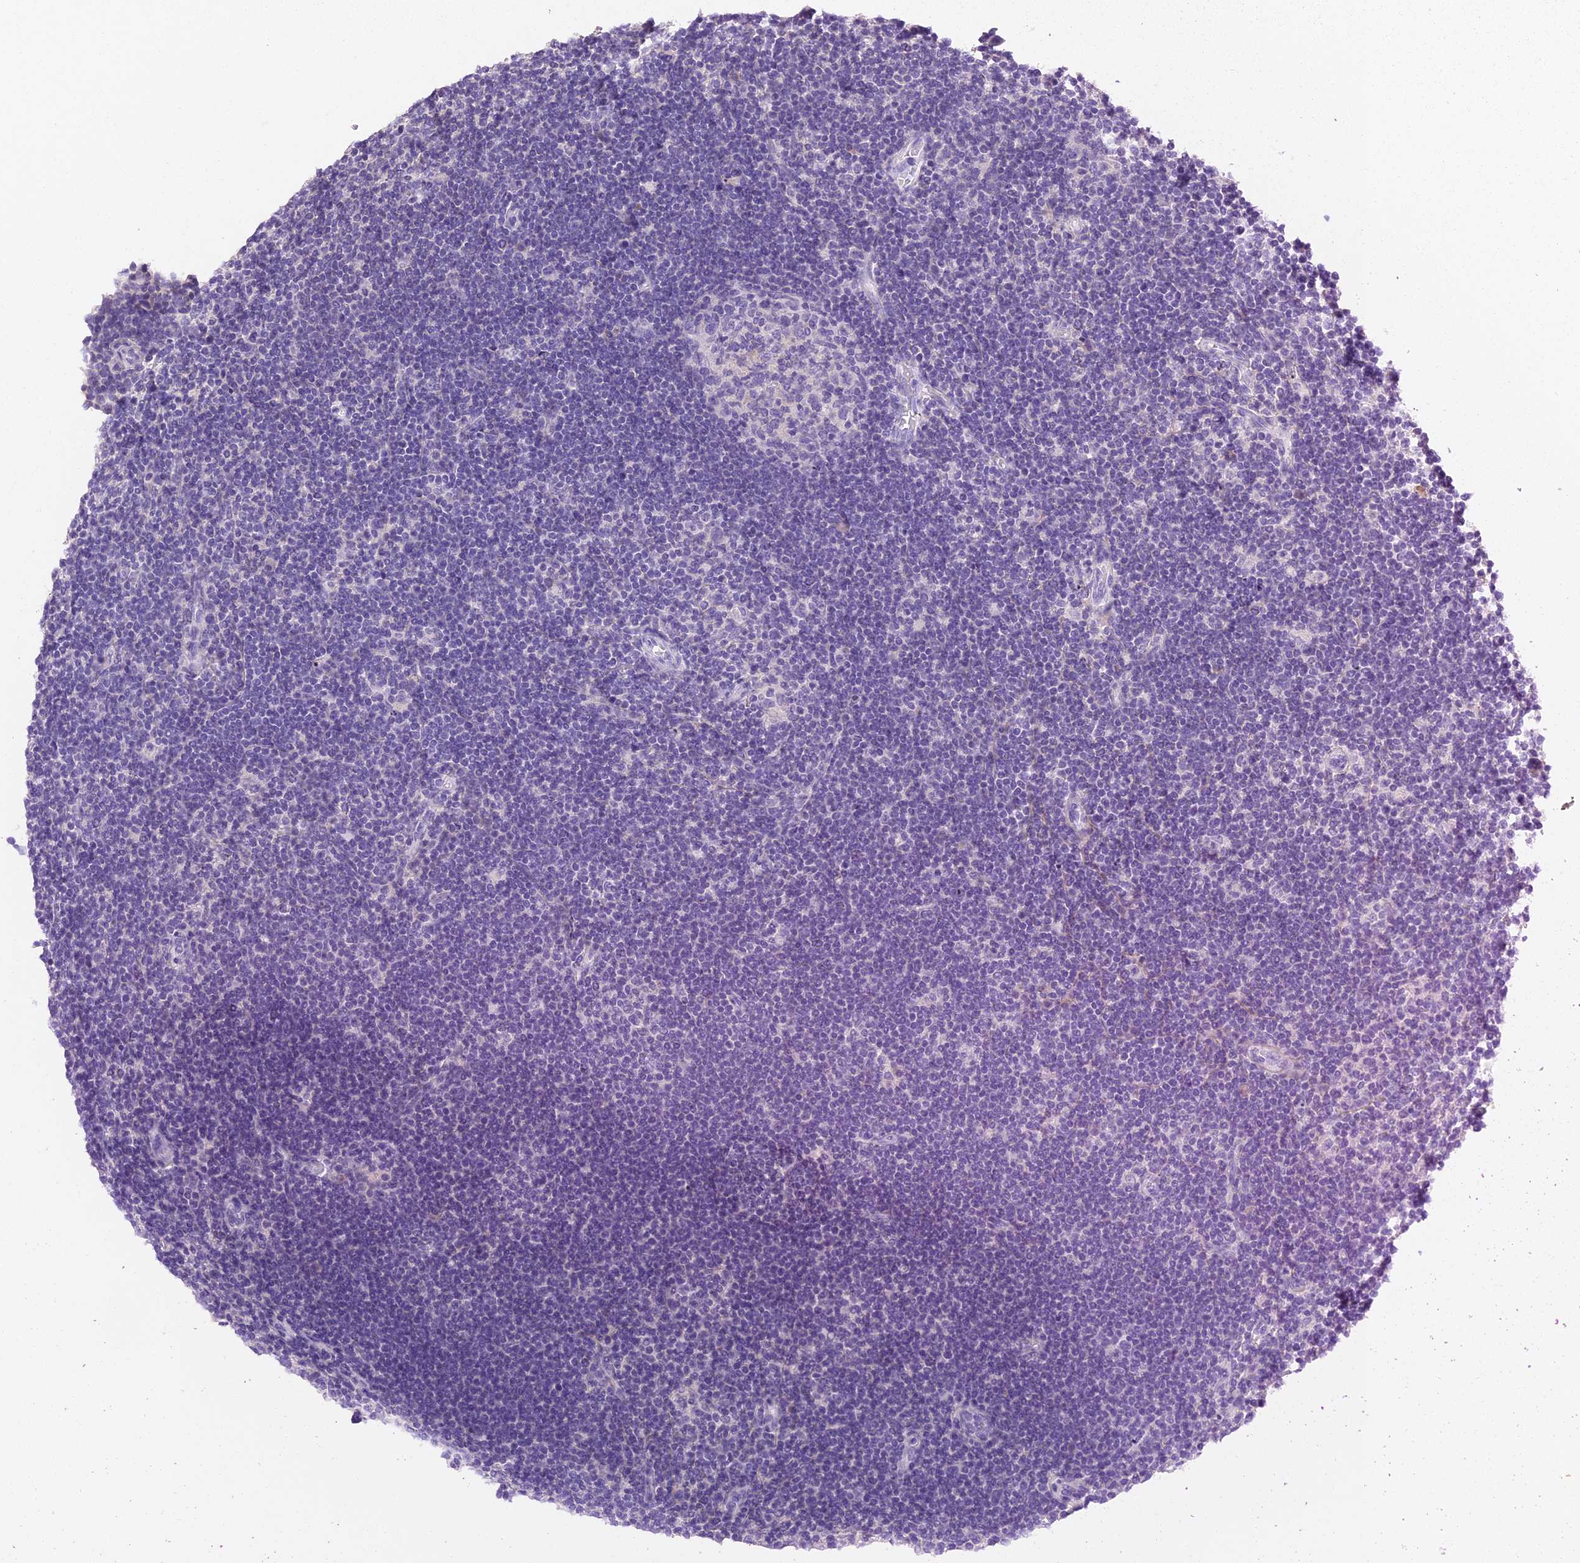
{"staining": {"intensity": "negative", "quantity": "none", "location": "none"}, "tissue": "lymphoma", "cell_type": "Tumor cells", "image_type": "cancer", "snomed": [{"axis": "morphology", "description": "Hodgkin's disease, NOS"}, {"axis": "topography", "description": "Lymph node"}], "caption": "This is an immunohistochemistry (IHC) photomicrograph of human Hodgkin's disease. There is no expression in tumor cells.", "gene": "C12orf29", "patient": {"sex": "female", "age": 57}}